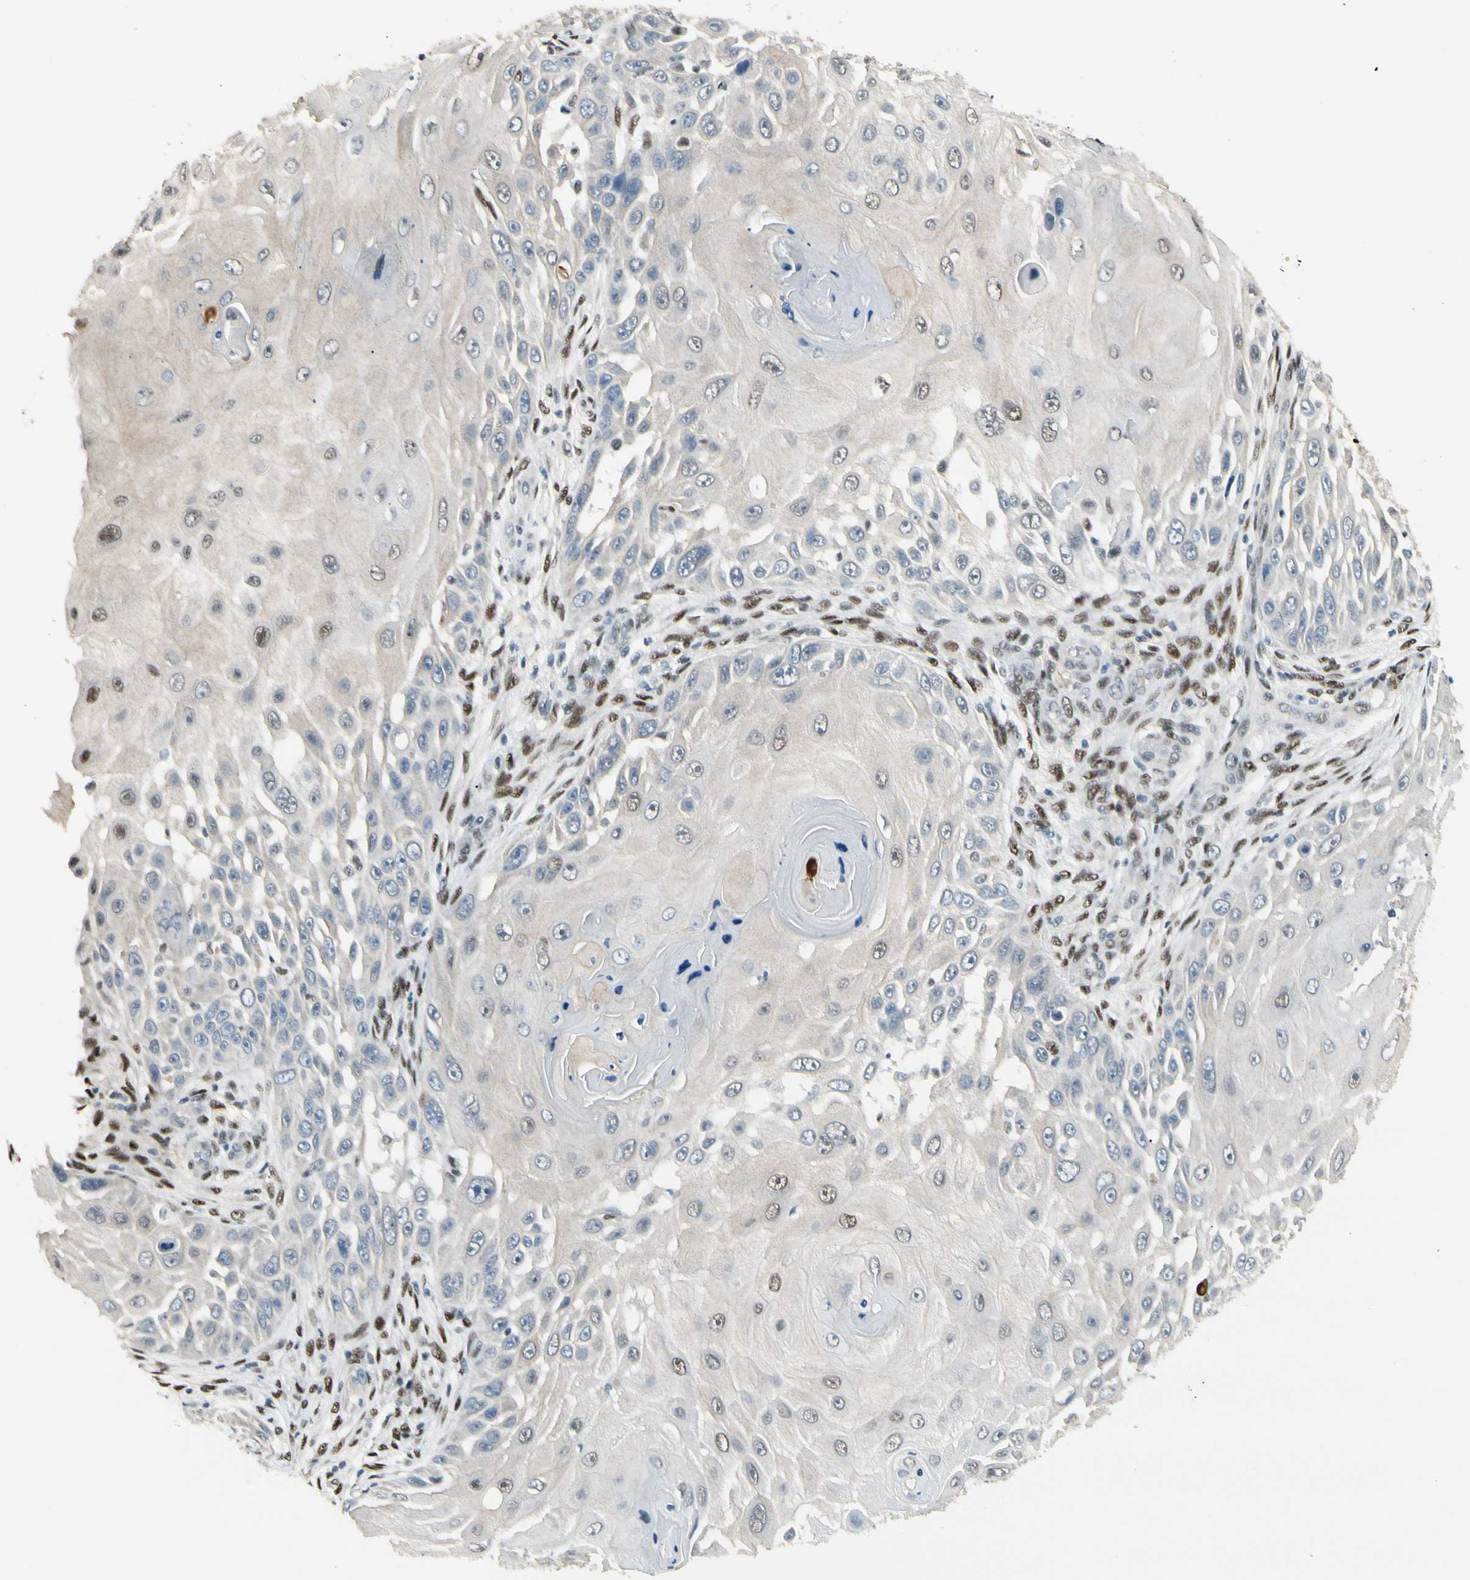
{"staining": {"intensity": "moderate", "quantity": "<25%", "location": "nuclear"}, "tissue": "skin cancer", "cell_type": "Tumor cells", "image_type": "cancer", "snomed": [{"axis": "morphology", "description": "Squamous cell carcinoma, NOS"}, {"axis": "topography", "description": "Skin"}], "caption": "Skin squamous cell carcinoma was stained to show a protein in brown. There is low levels of moderate nuclear expression in approximately <25% of tumor cells.", "gene": "ATXN1", "patient": {"sex": "female", "age": 44}}